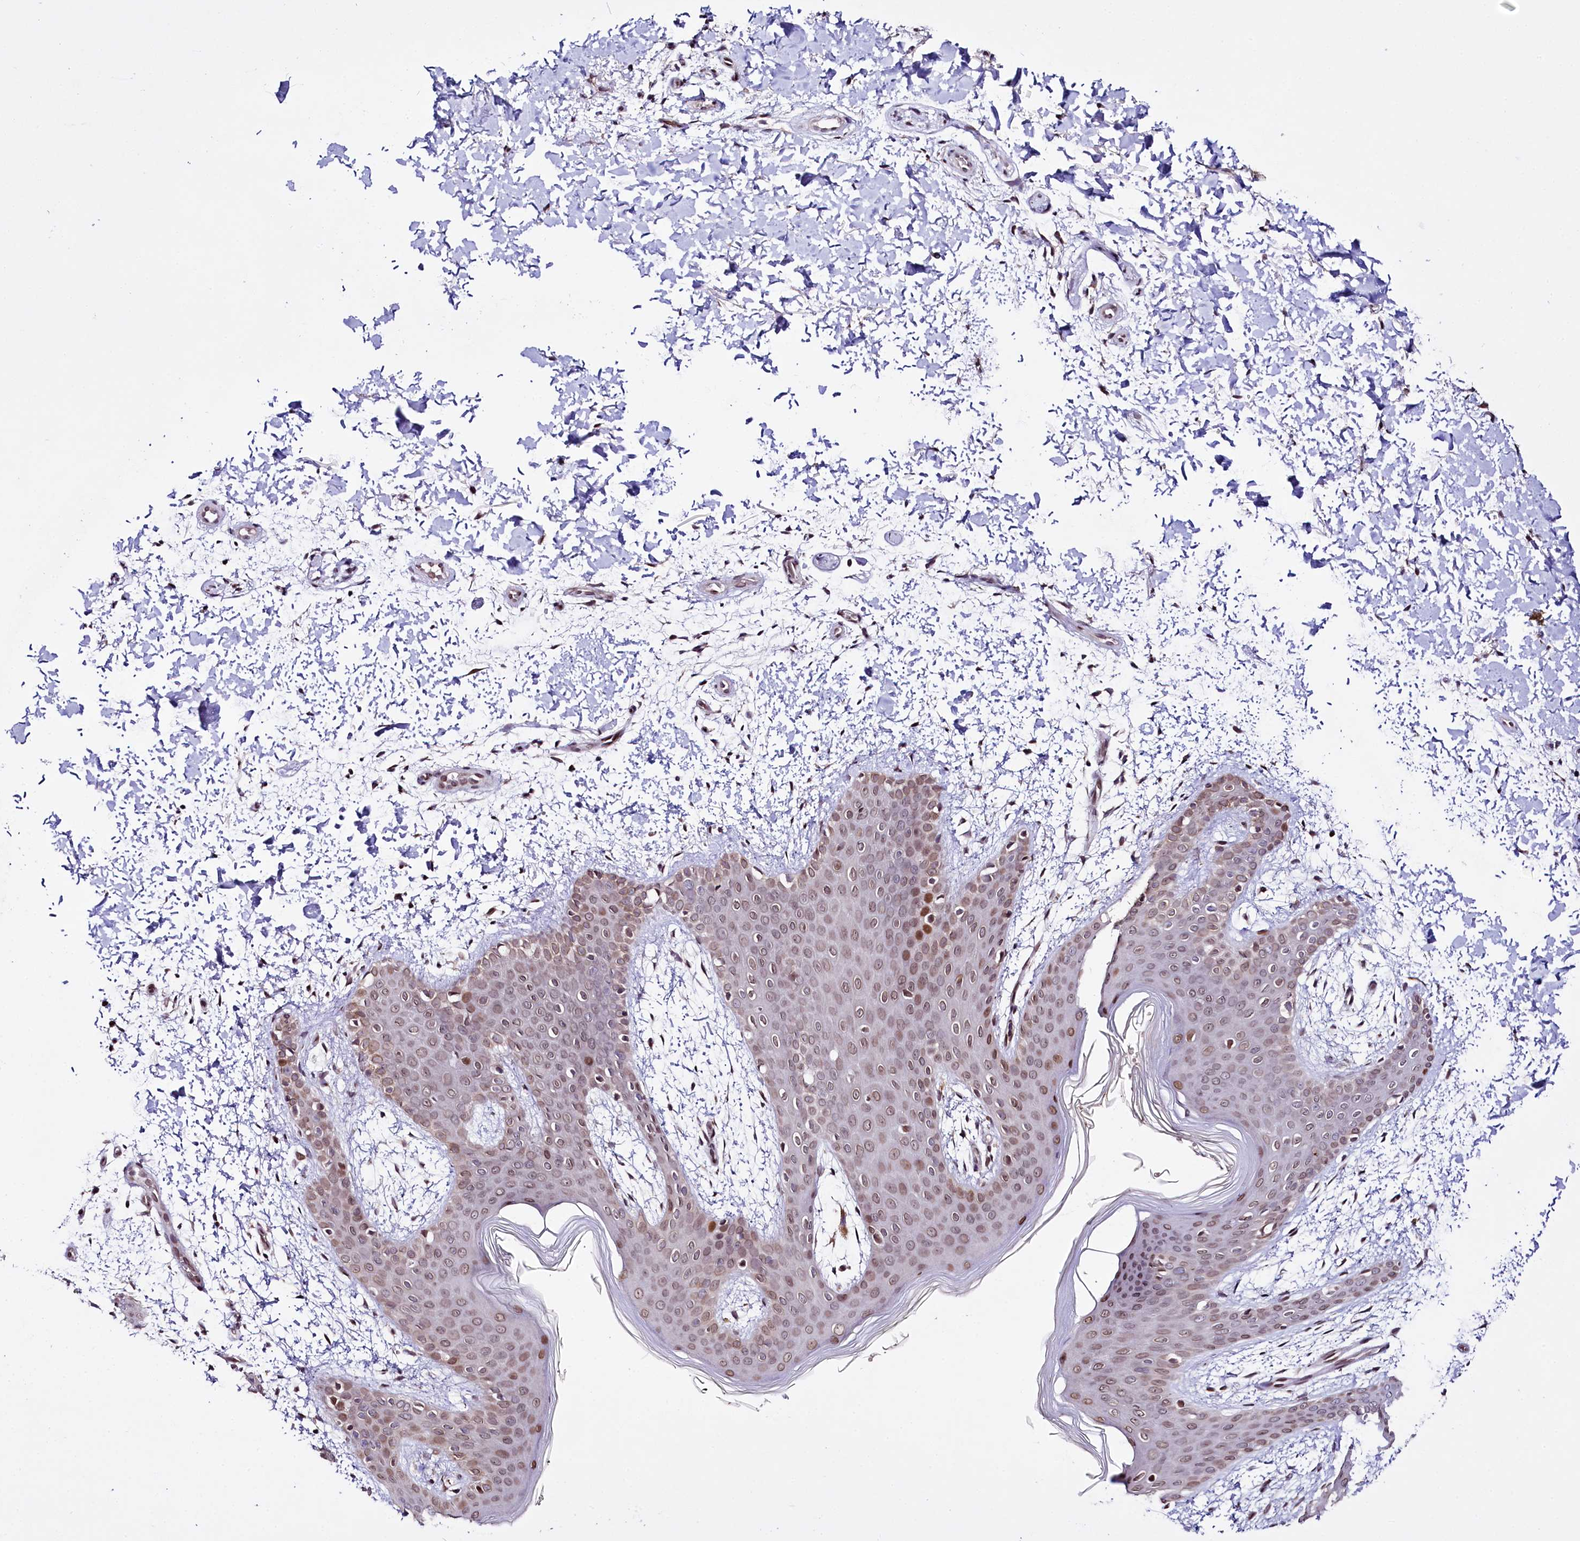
{"staining": {"intensity": "moderate", "quantity": ">75%", "location": "nuclear"}, "tissue": "skin", "cell_type": "Fibroblasts", "image_type": "normal", "snomed": [{"axis": "morphology", "description": "Normal tissue, NOS"}, {"axis": "topography", "description": "Skin"}], "caption": "Fibroblasts reveal medium levels of moderate nuclear expression in about >75% of cells in benign skin. The protein is stained brown, and the nuclei are stained in blue (DAB (3,3'-diaminobenzidine) IHC with brightfield microscopy, high magnification).", "gene": "ZNF226", "patient": {"sex": "male", "age": 36}}